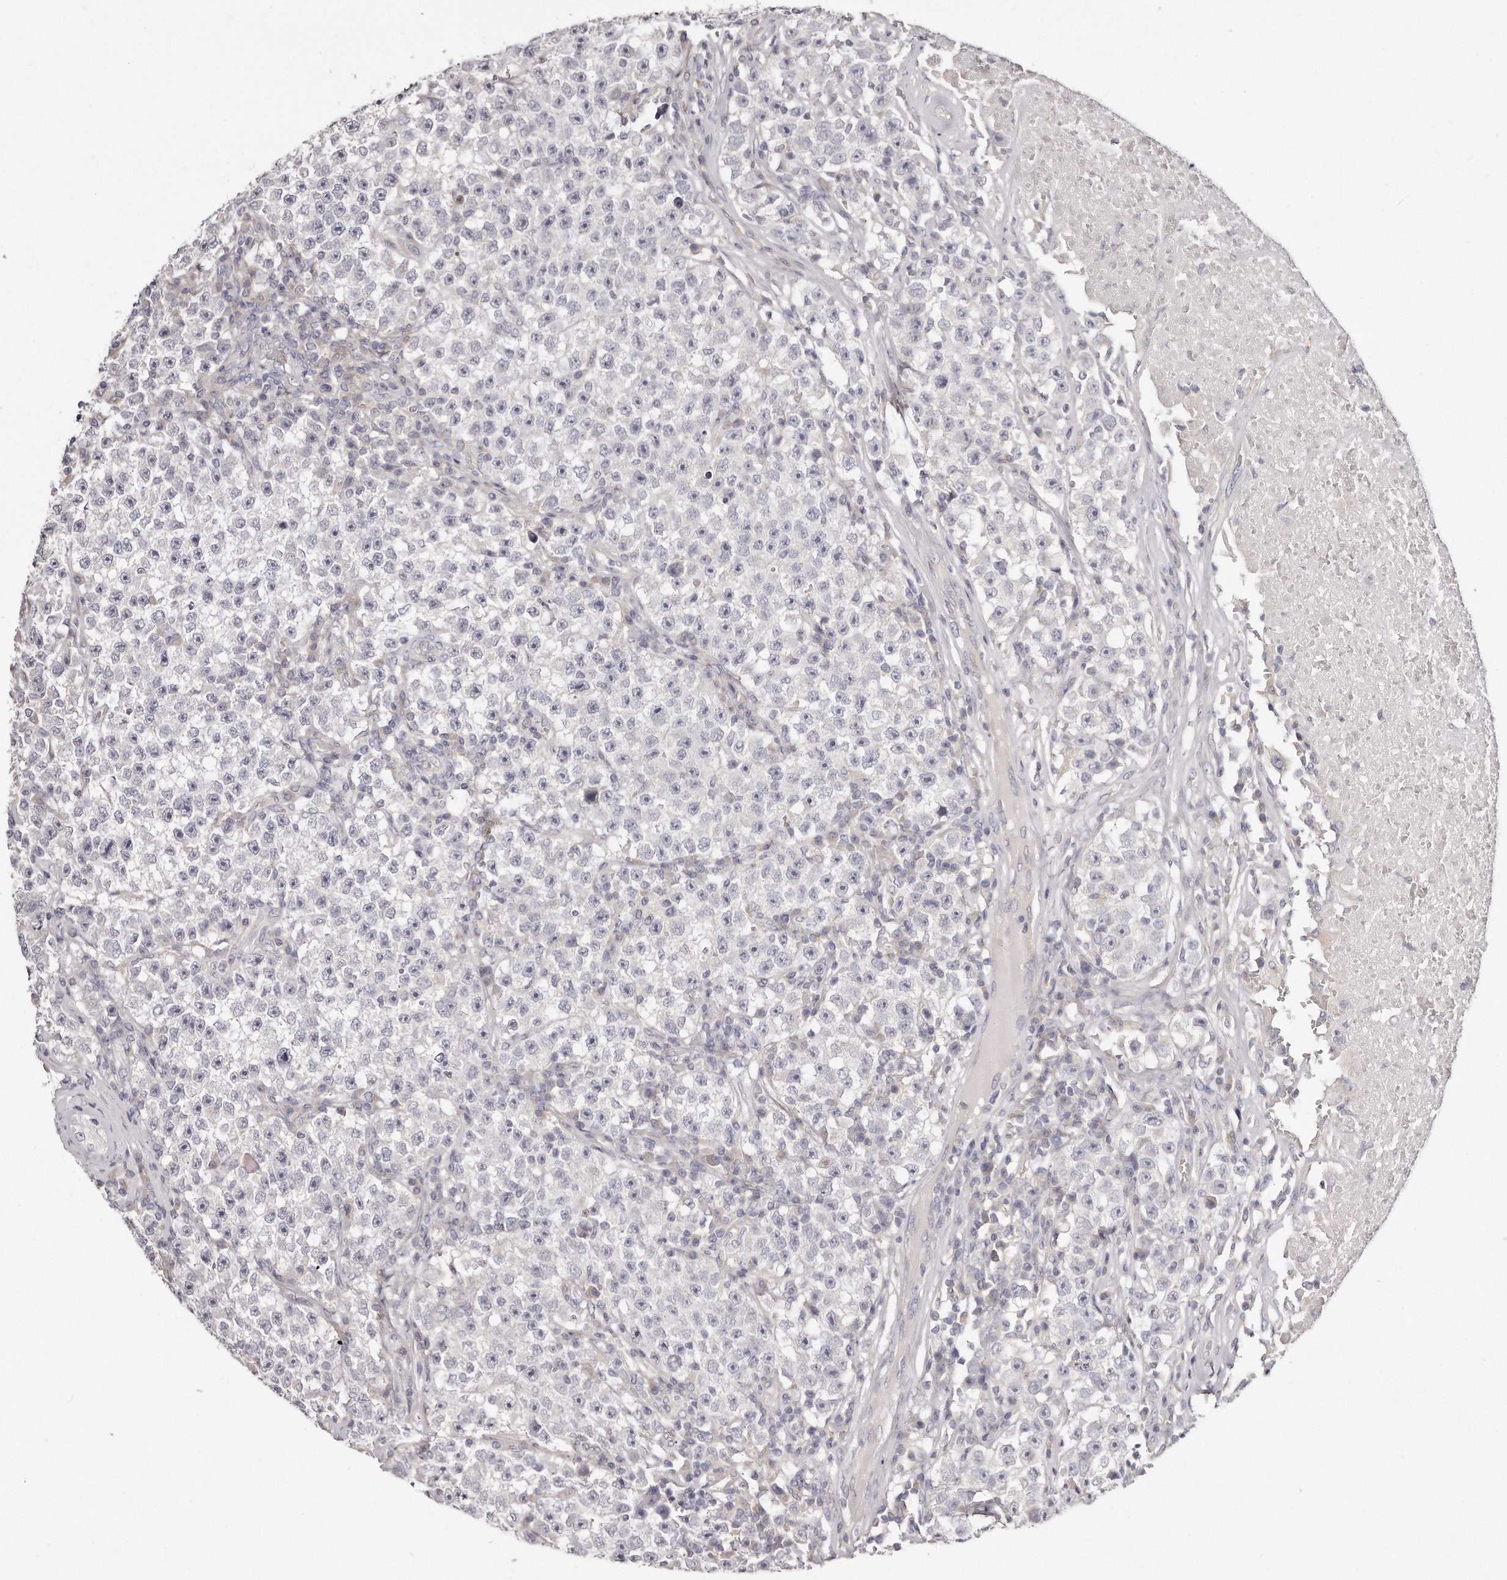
{"staining": {"intensity": "negative", "quantity": "none", "location": "none"}, "tissue": "testis cancer", "cell_type": "Tumor cells", "image_type": "cancer", "snomed": [{"axis": "morphology", "description": "Seminoma, NOS"}, {"axis": "topography", "description": "Testis"}], "caption": "Testis cancer was stained to show a protein in brown. There is no significant positivity in tumor cells. (DAB immunohistochemistry with hematoxylin counter stain).", "gene": "TTLL4", "patient": {"sex": "male", "age": 22}}